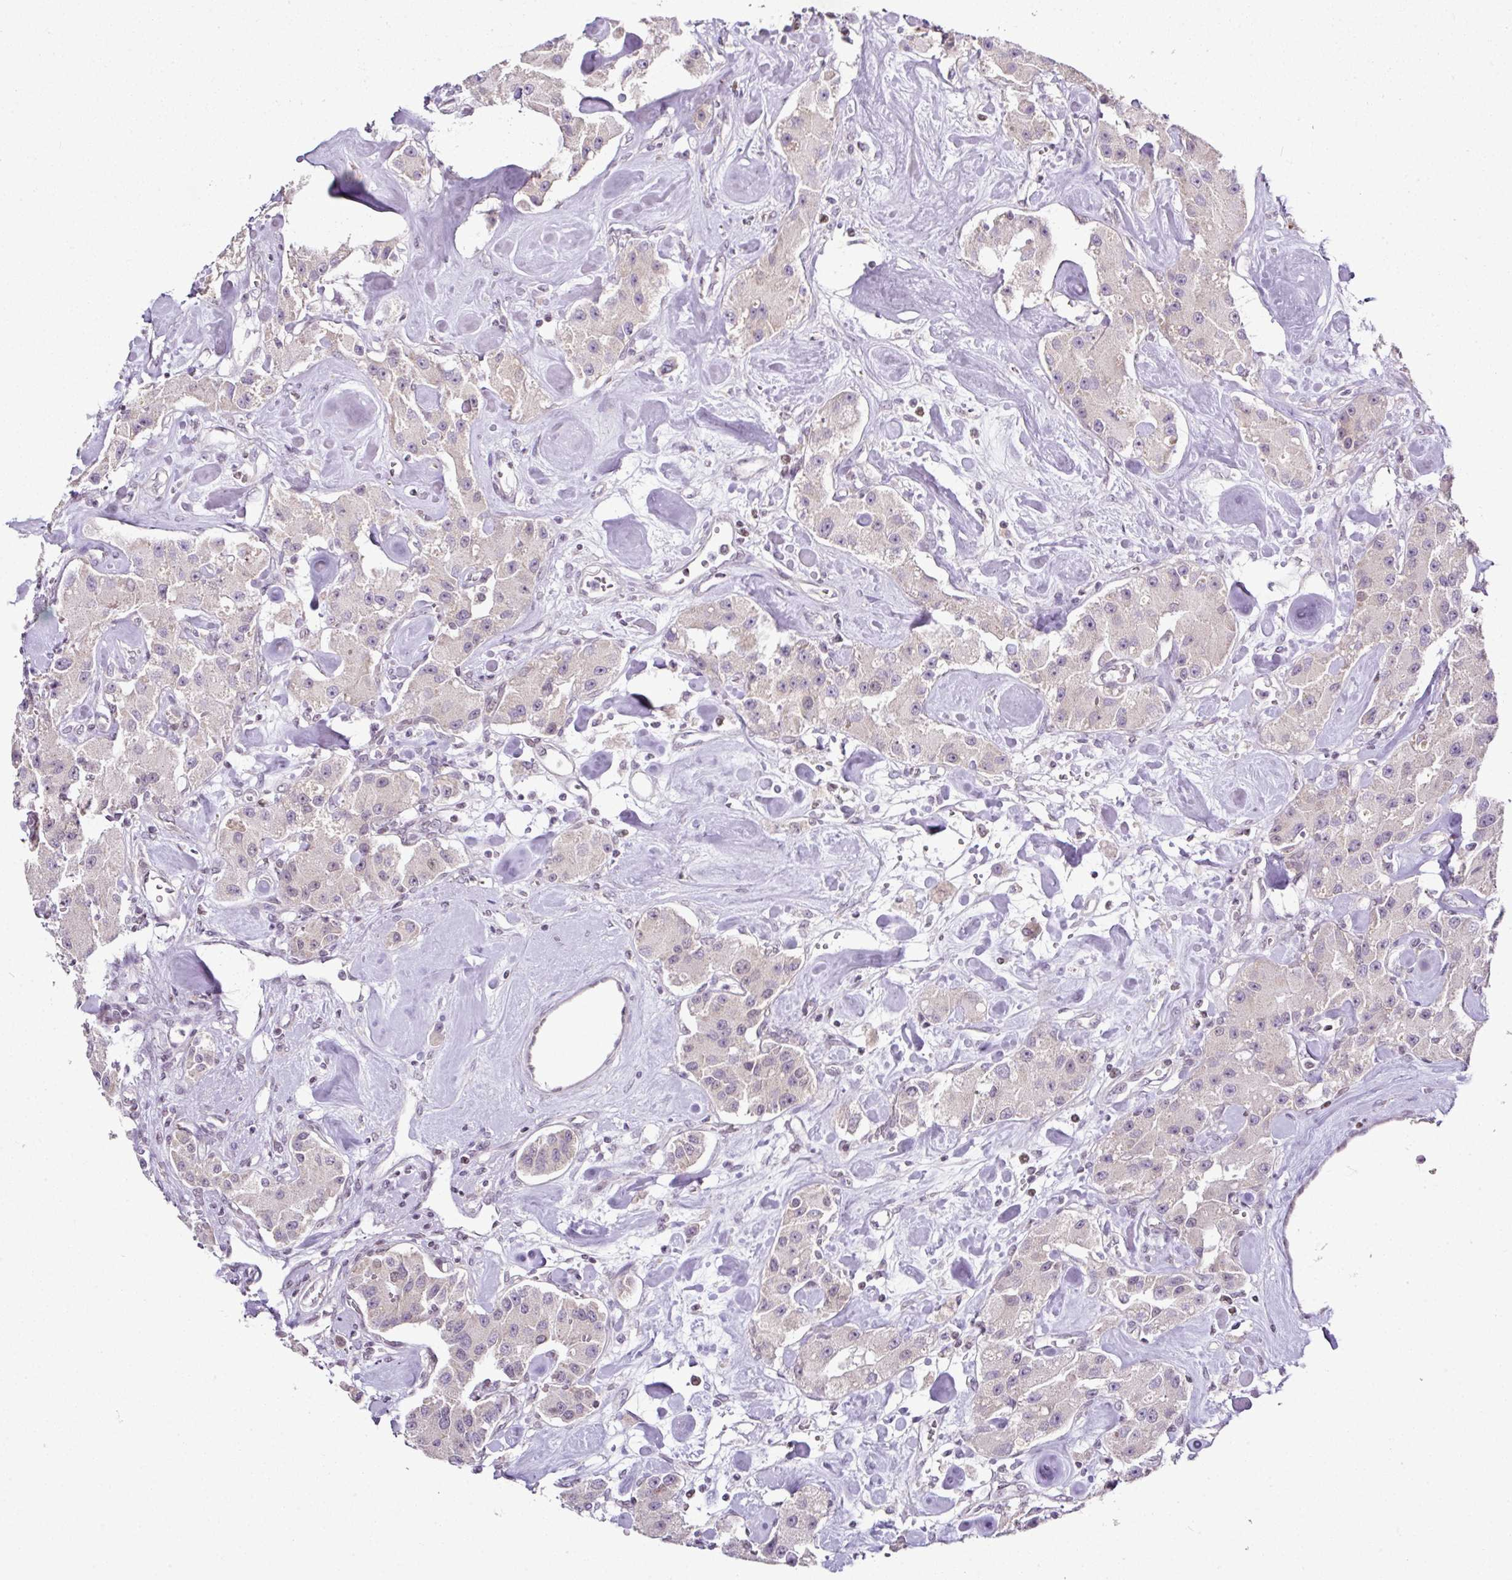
{"staining": {"intensity": "negative", "quantity": "none", "location": "none"}, "tissue": "carcinoid", "cell_type": "Tumor cells", "image_type": "cancer", "snomed": [{"axis": "morphology", "description": "Carcinoid, malignant, NOS"}, {"axis": "topography", "description": "Pancreas"}], "caption": "Immunohistochemical staining of human carcinoid (malignant) exhibits no significant positivity in tumor cells.", "gene": "FAM32A", "patient": {"sex": "male", "age": 41}}